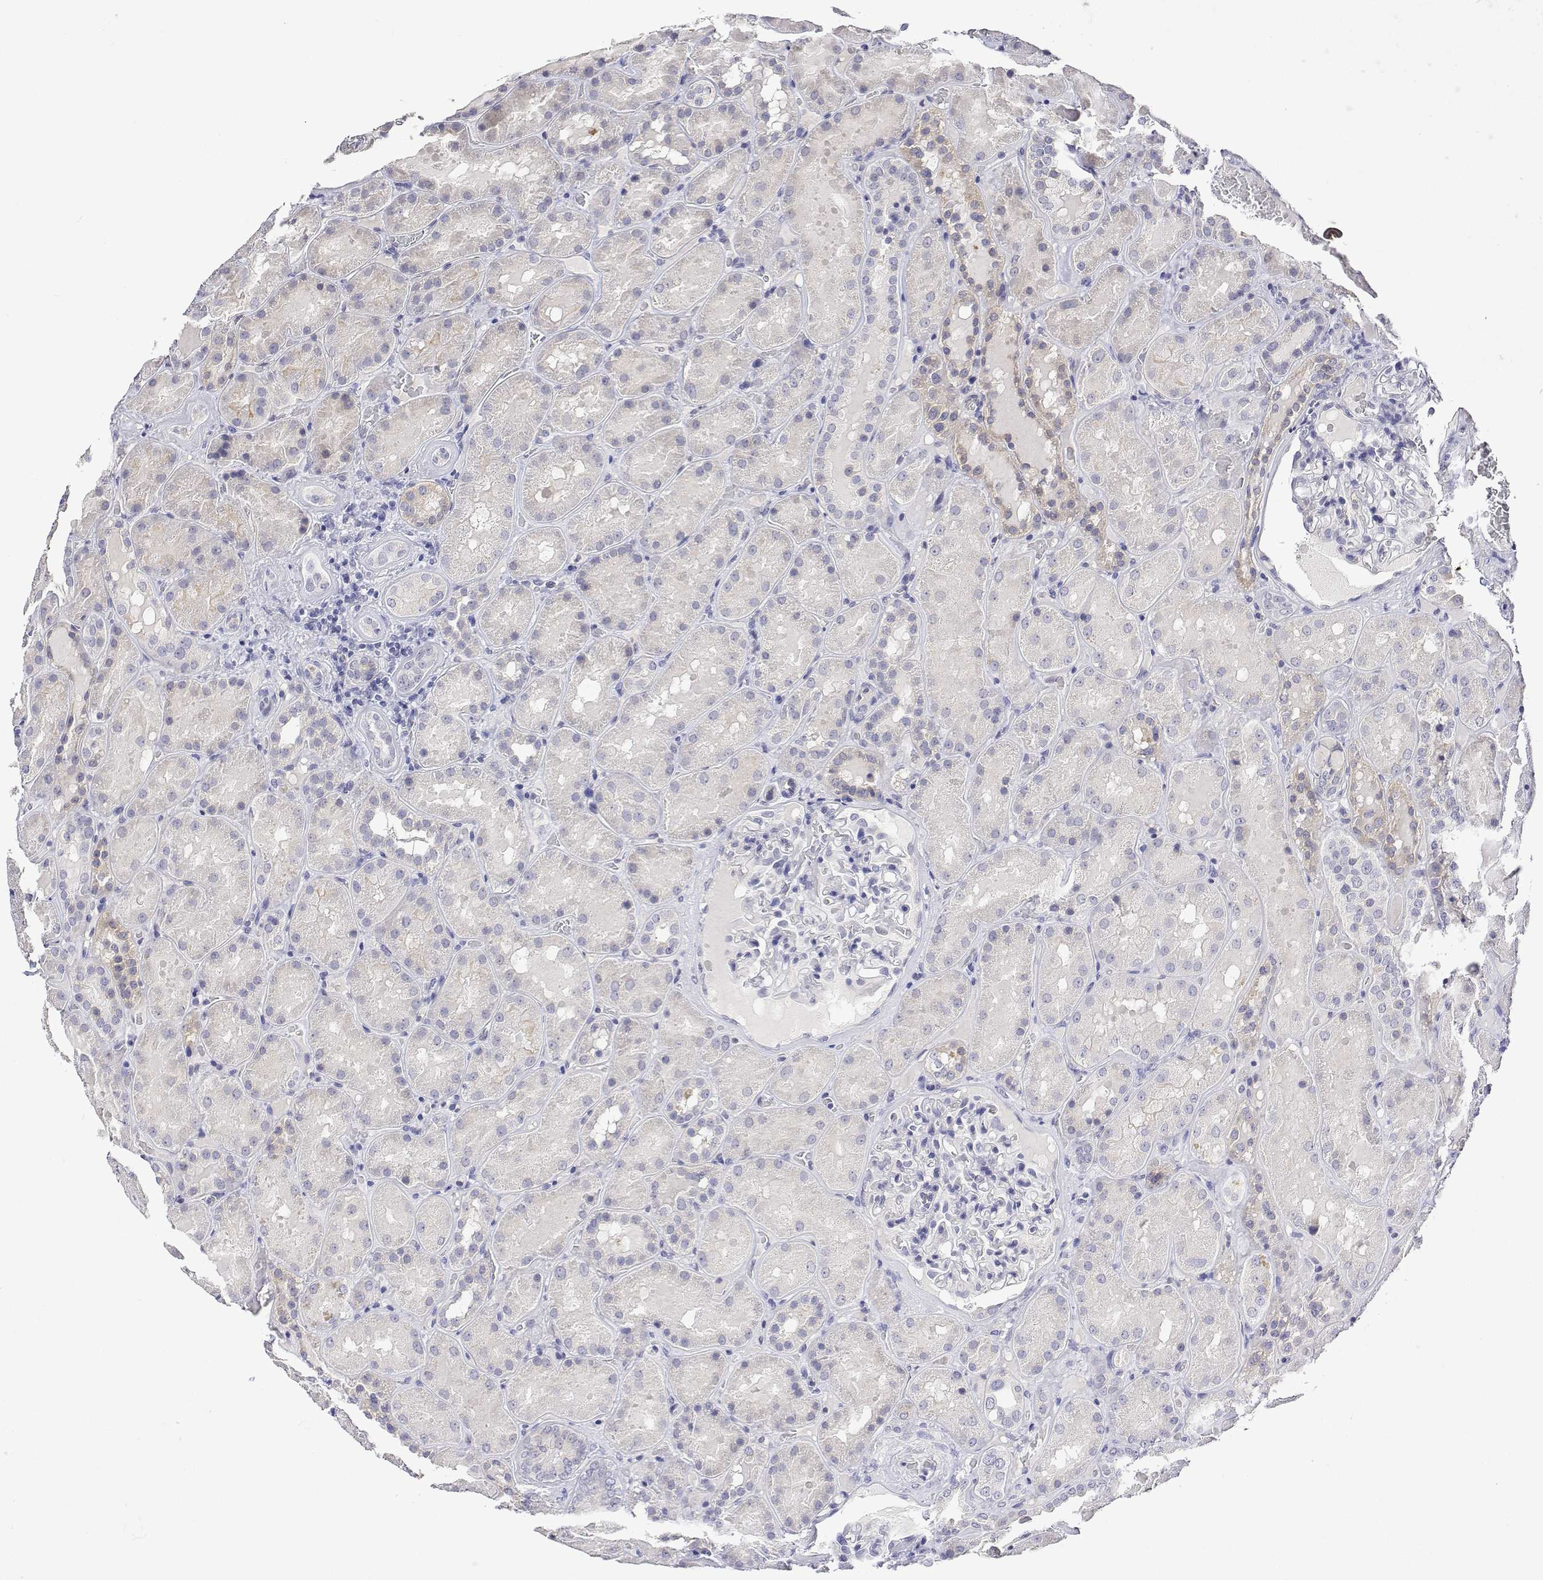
{"staining": {"intensity": "negative", "quantity": "none", "location": "none"}, "tissue": "kidney", "cell_type": "Cells in glomeruli", "image_type": "normal", "snomed": [{"axis": "morphology", "description": "Normal tissue, NOS"}, {"axis": "topography", "description": "Kidney"}], "caption": "Kidney stained for a protein using immunohistochemistry (IHC) reveals no expression cells in glomeruli.", "gene": "PLCB1", "patient": {"sex": "male", "age": 73}}